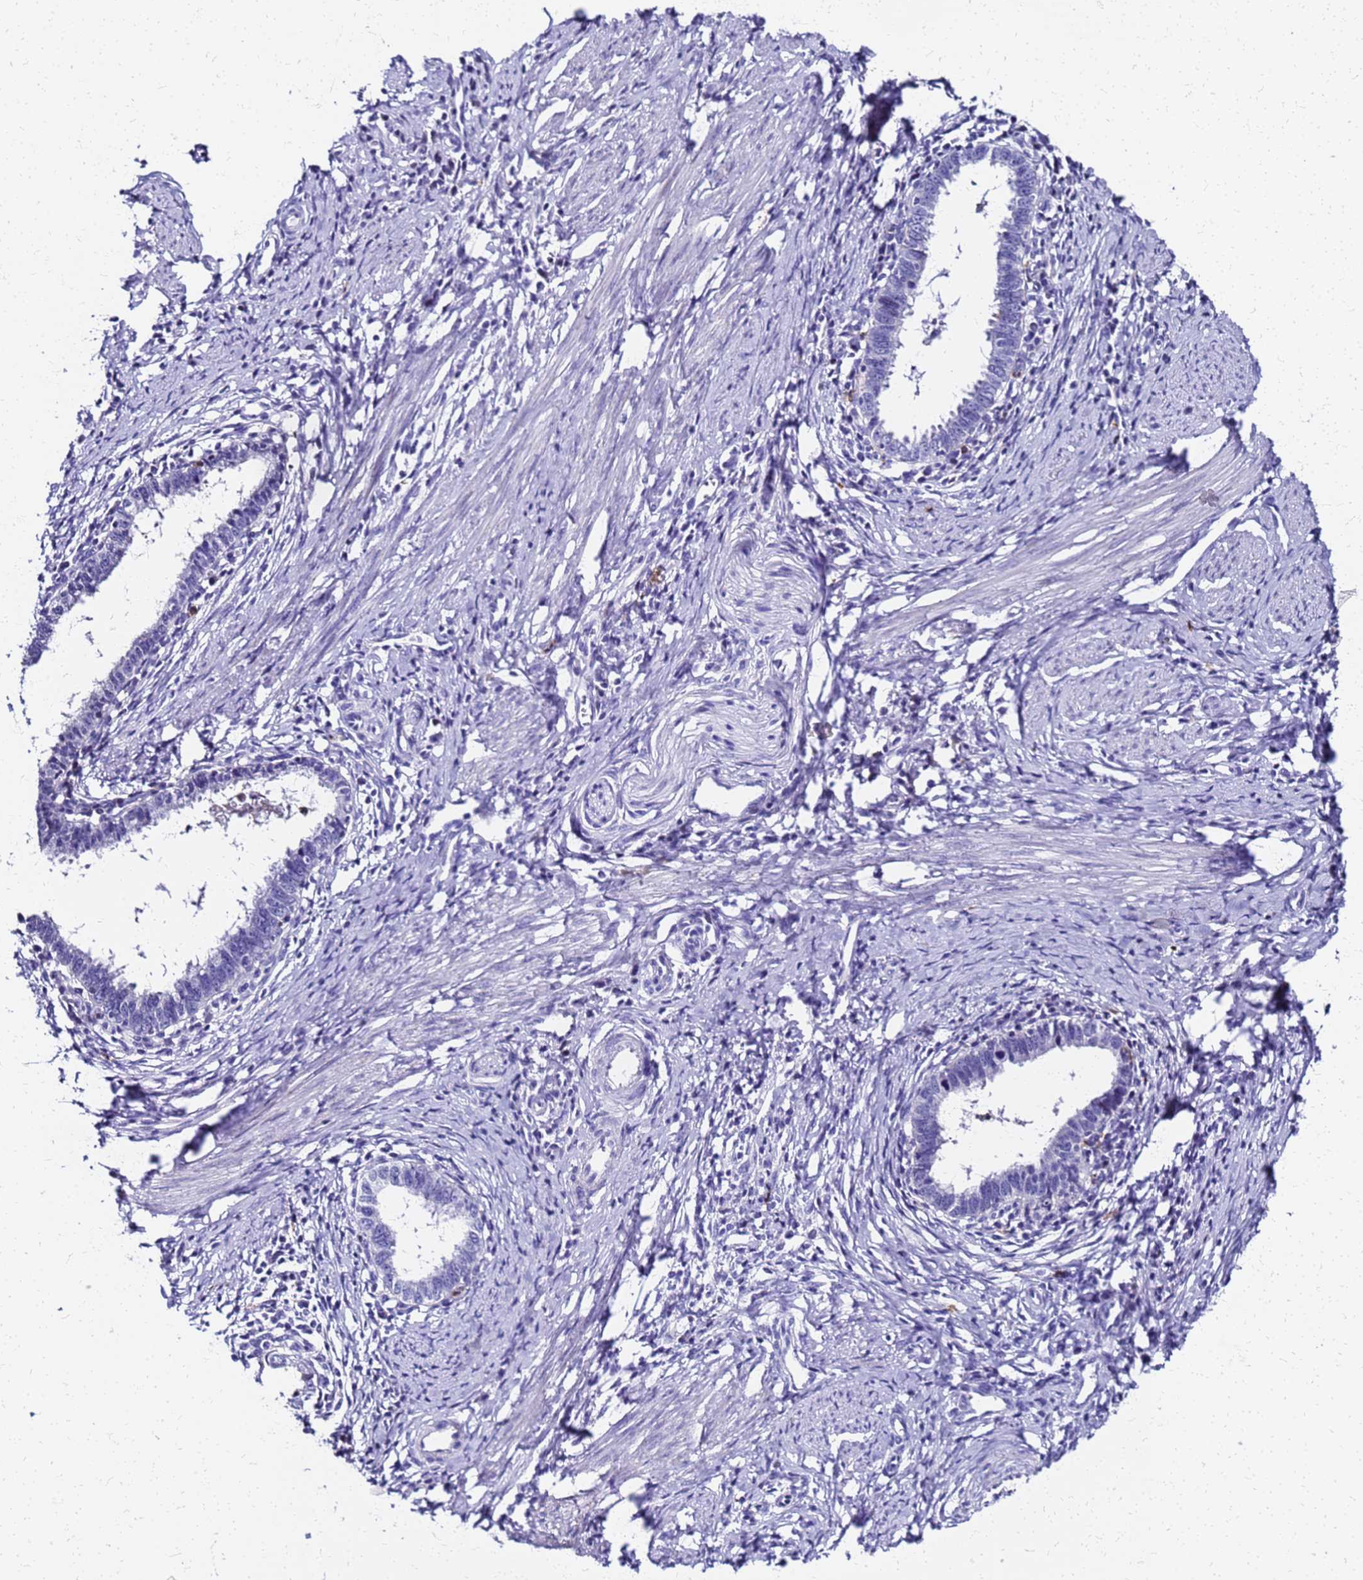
{"staining": {"intensity": "negative", "quantity": "none", "location": "none"}, "tissue": "cervical cancer", "cell_type": "Tumor cells", "image_type": "cancer", "snomed": [{"axis": "morphology", "description": "Adenocarcinoma, NOS"}, {"axis": "topography", "description": "Cervix"}], "caption": "Immunohistochemical staining of cervical cancer (adenocarcinoma) demonstrates no significant positivity in tumor cells. (DAB (3,3'-diaminobenzidine) IHC with hematoxylin counter stain).", "gene": "SMIM21", "patient": {"sex": "female", "age": 36}}